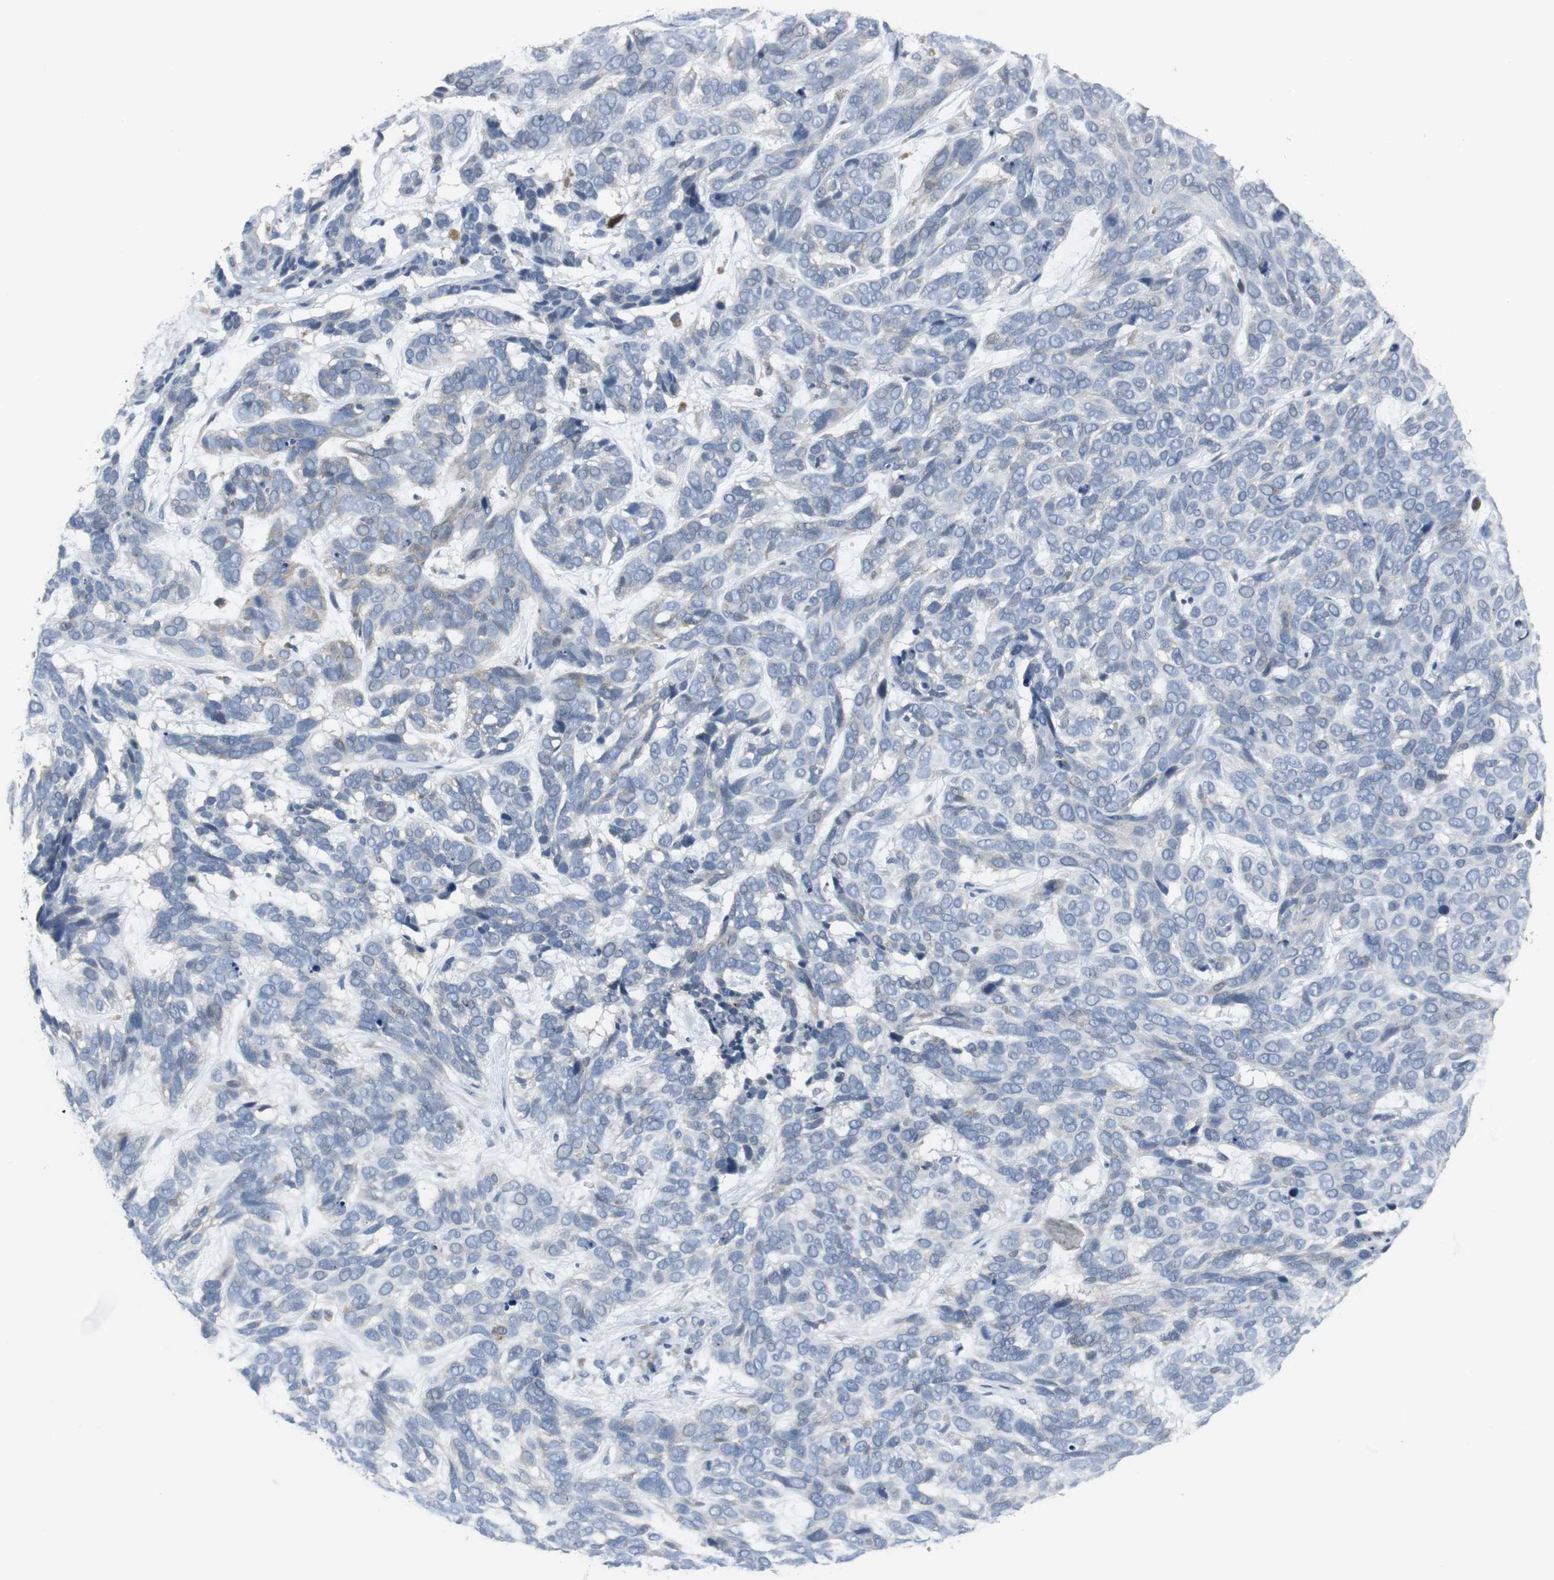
{"staining": {"intensity": "negative", "quantity": "none", "location": "none"}, "tissue": "skin cancer", "cell_type": "Tumor cells", "image_type": "cancer", "snomed": [{"axis": "morphology", "description": "Basal cell carcinoma"}, {"axis": "topography", "description": "Skin"}], "caption": "DAB immunohistochemical staining of skin cancer (basal cell carcinoma) displays no significant staining in tumor cells. Brightfield microscopy of IHC stained with DAB (3,3'-diaminobenzidine) (brown) and hematoxylin (blue), captured at high magnification.", "gene": "MYT1", "patient": {"sex": "male", "age": 87}}